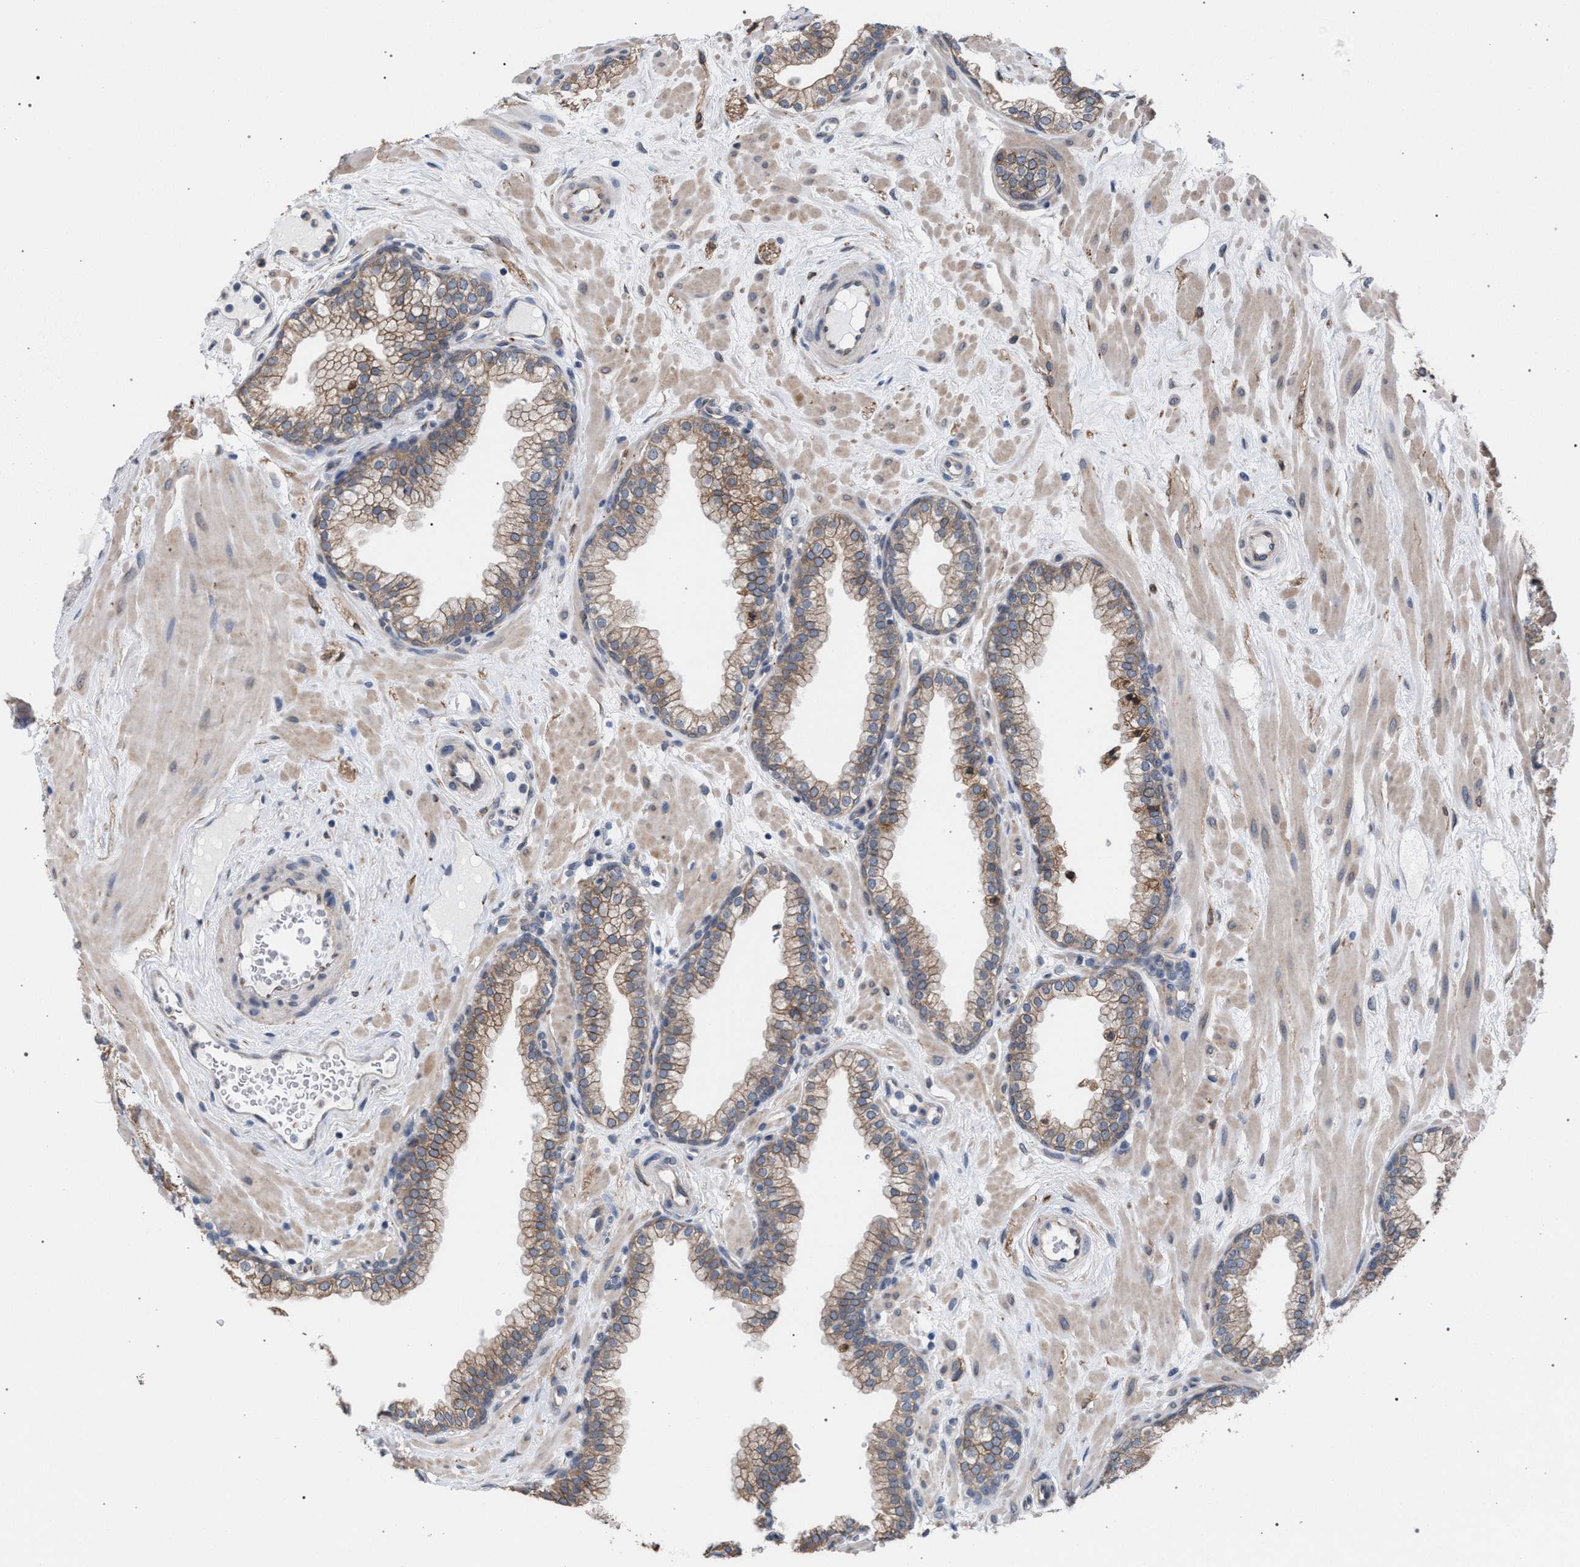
{"staining": {"intensity": "weak", "quantity": ">75%", "location": "cytoplasmic/membranous"}, "tissue": "prostate", "cell_type": "Glandular cells", "image_type": "normal", "snomed": [{"axis": "morphology", "description": "Normal tissue, NOS"}, {"axis": "morphology", "description": "Urothelial carcinoma, Low grade"}, {"axis": "topography", "description": "Urinary bladder"}, {"axis": "topography", "description": "Prostate"}], "caption": "Immunohistochemical staining of normal human prostate displays low levels of weak cytoplasmic/membranous staining in about >75% of glandular cells.", "gene": "ARPC5L", "patient": {"sex": "male", "age": 60}}